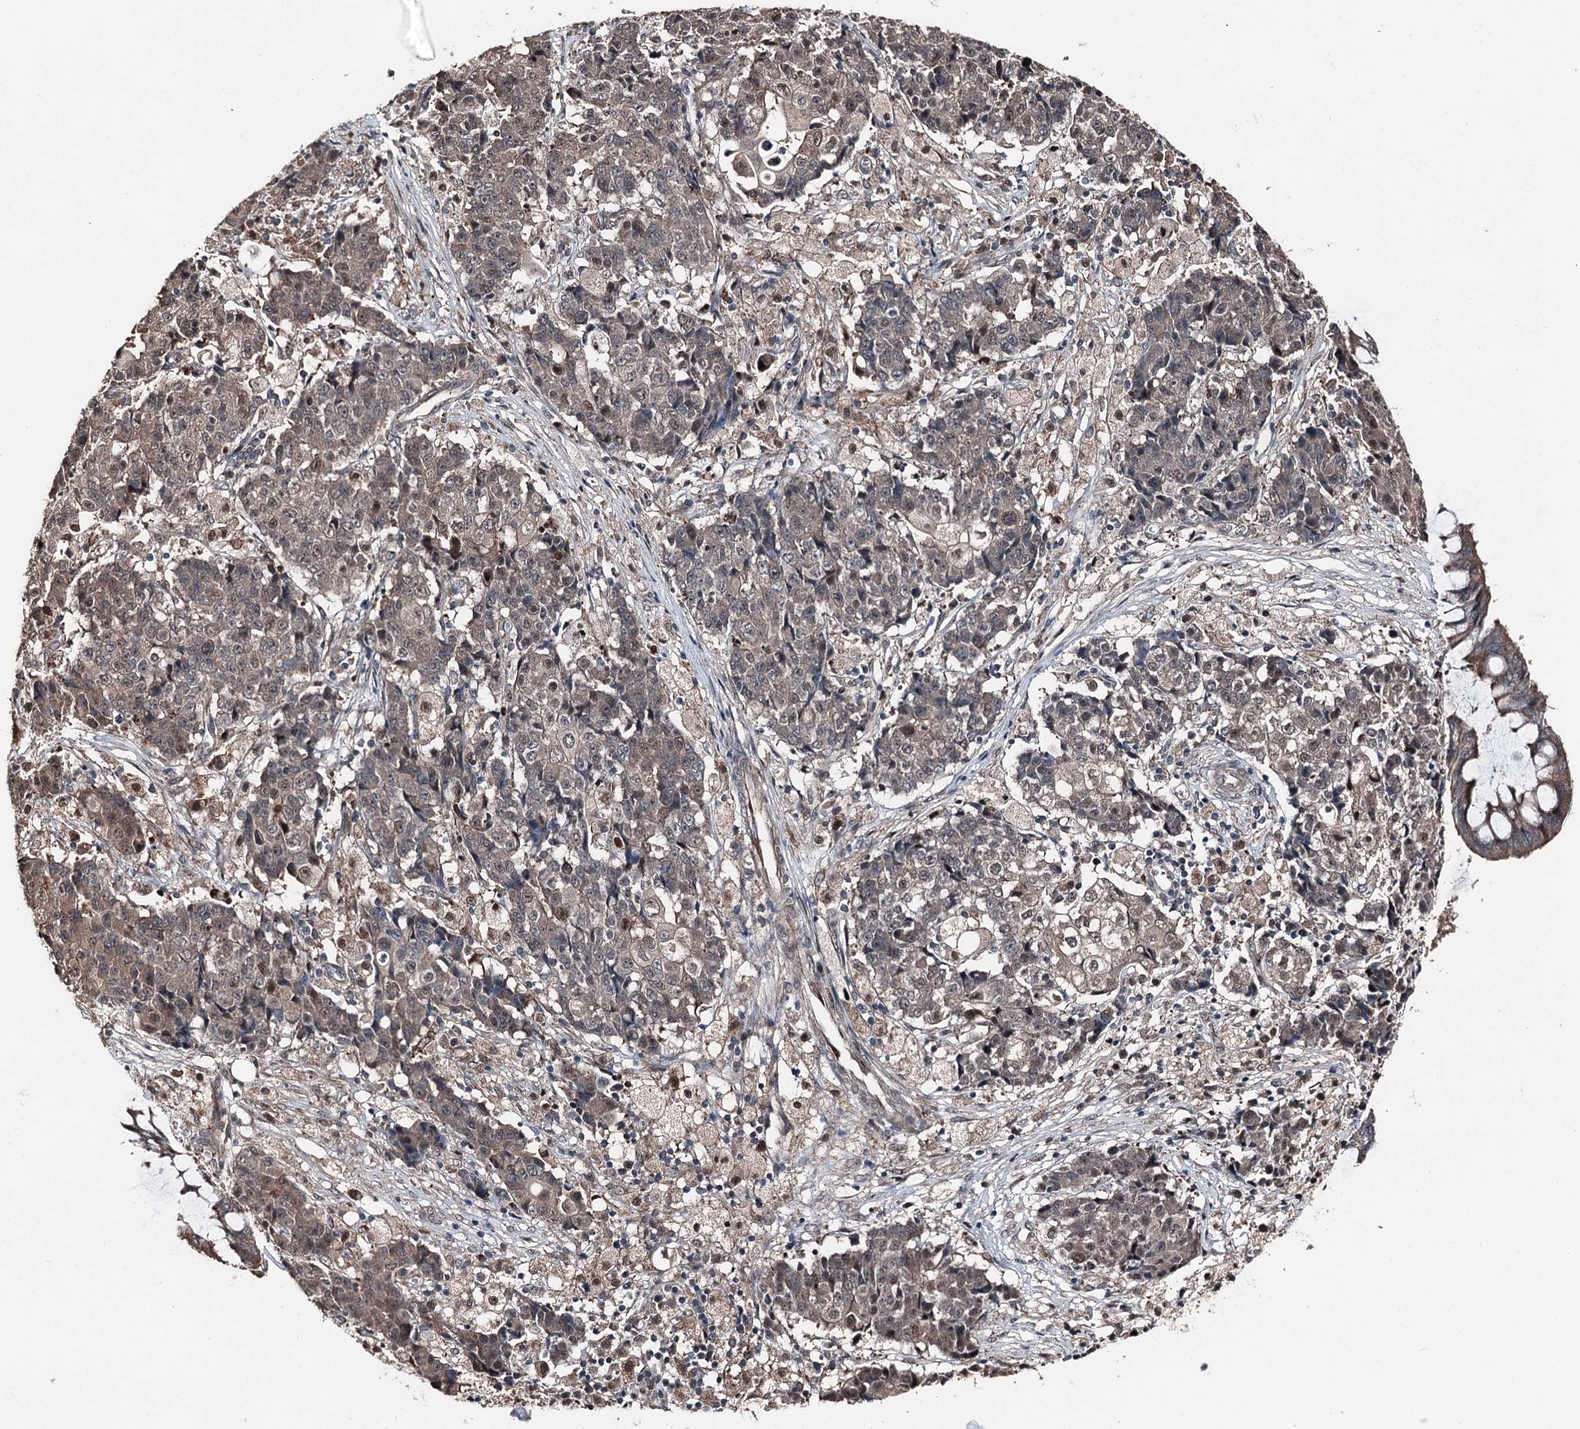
{"staining": {"intensity": "weak", "quantity": "25%-75%", "location": "cytoplasmic/membranous,nuclear"}, "tissue": "ovarian cancer", "cell_type": "Tumor cells", "image_type": "cancer", "snomed": [{"axis": "morphology", "description": "Carcinoma, endometroid"}, {"axis": "topography", "description": "Ovary"}], "caption": "Endometroid carcinoma (ovarian) stained for a protein demonstrates weak cytoplasmic/membranous and nuclear positivity in tumor cells.", "gene": "PSMD13", "patient": {"sex": "female", "age": 42}}